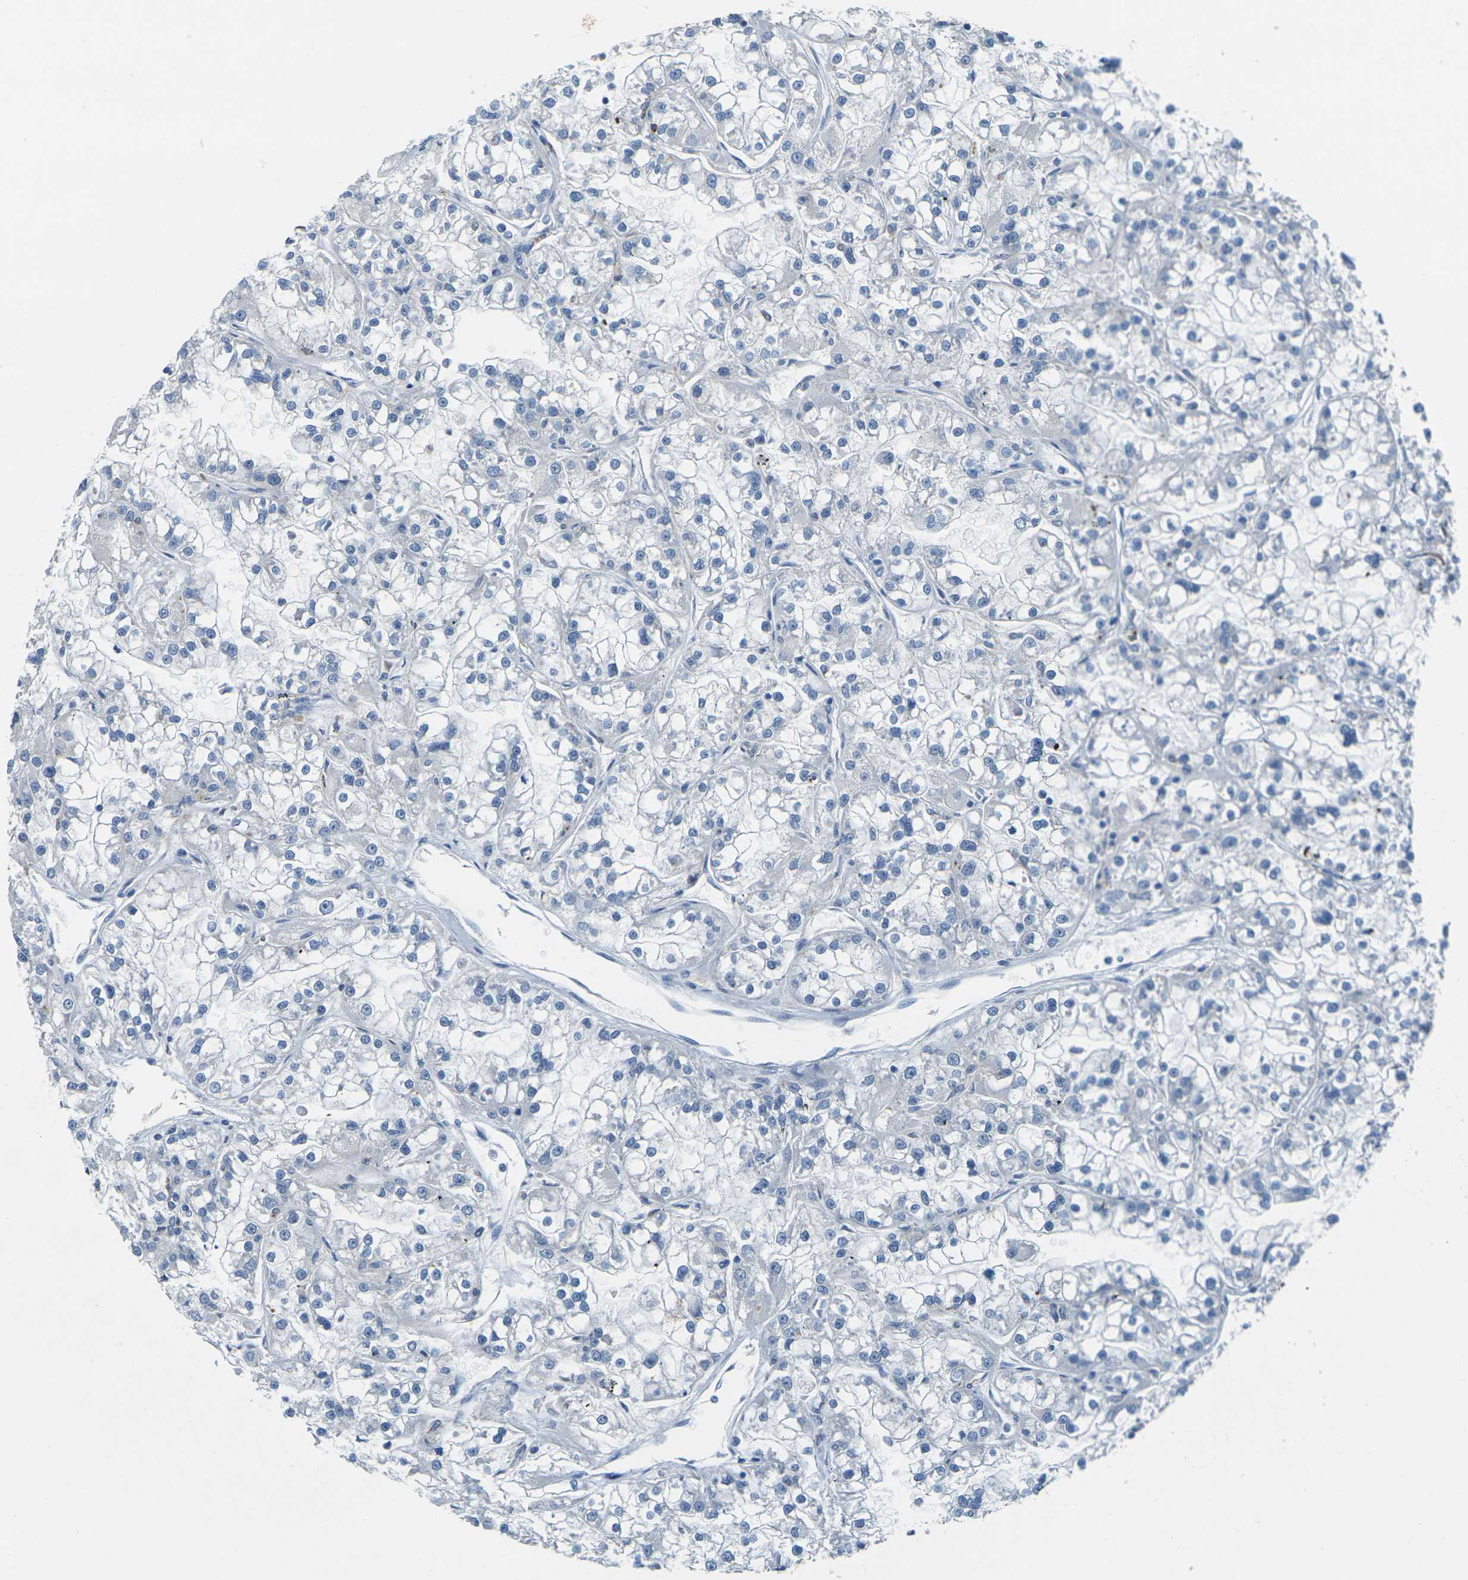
{"staining": {"intensity": "negative", "quantity": "none", "location": "none"}, "tissue": "renal cancer", "cell_type": "Tumor cells", "image_type": "cancer", "snomed": [{"axis": "morphology", "description": "Adenocarcinoma, NOS"}, {"axis": "topography", "description": "Kidney"}], "caption": "Immunohistochemistry (IHC) micrograph of neoplastic tissue: human renal adenocarcinoma stained with DAB demonstrates no significant protein expression in tumor cells. (Brightfield microscopy of DAB immunohistochemistry (IHC) at high magnification).", "gene": "CYP2C8", "patient": {"sex": "female", "age": 52}}